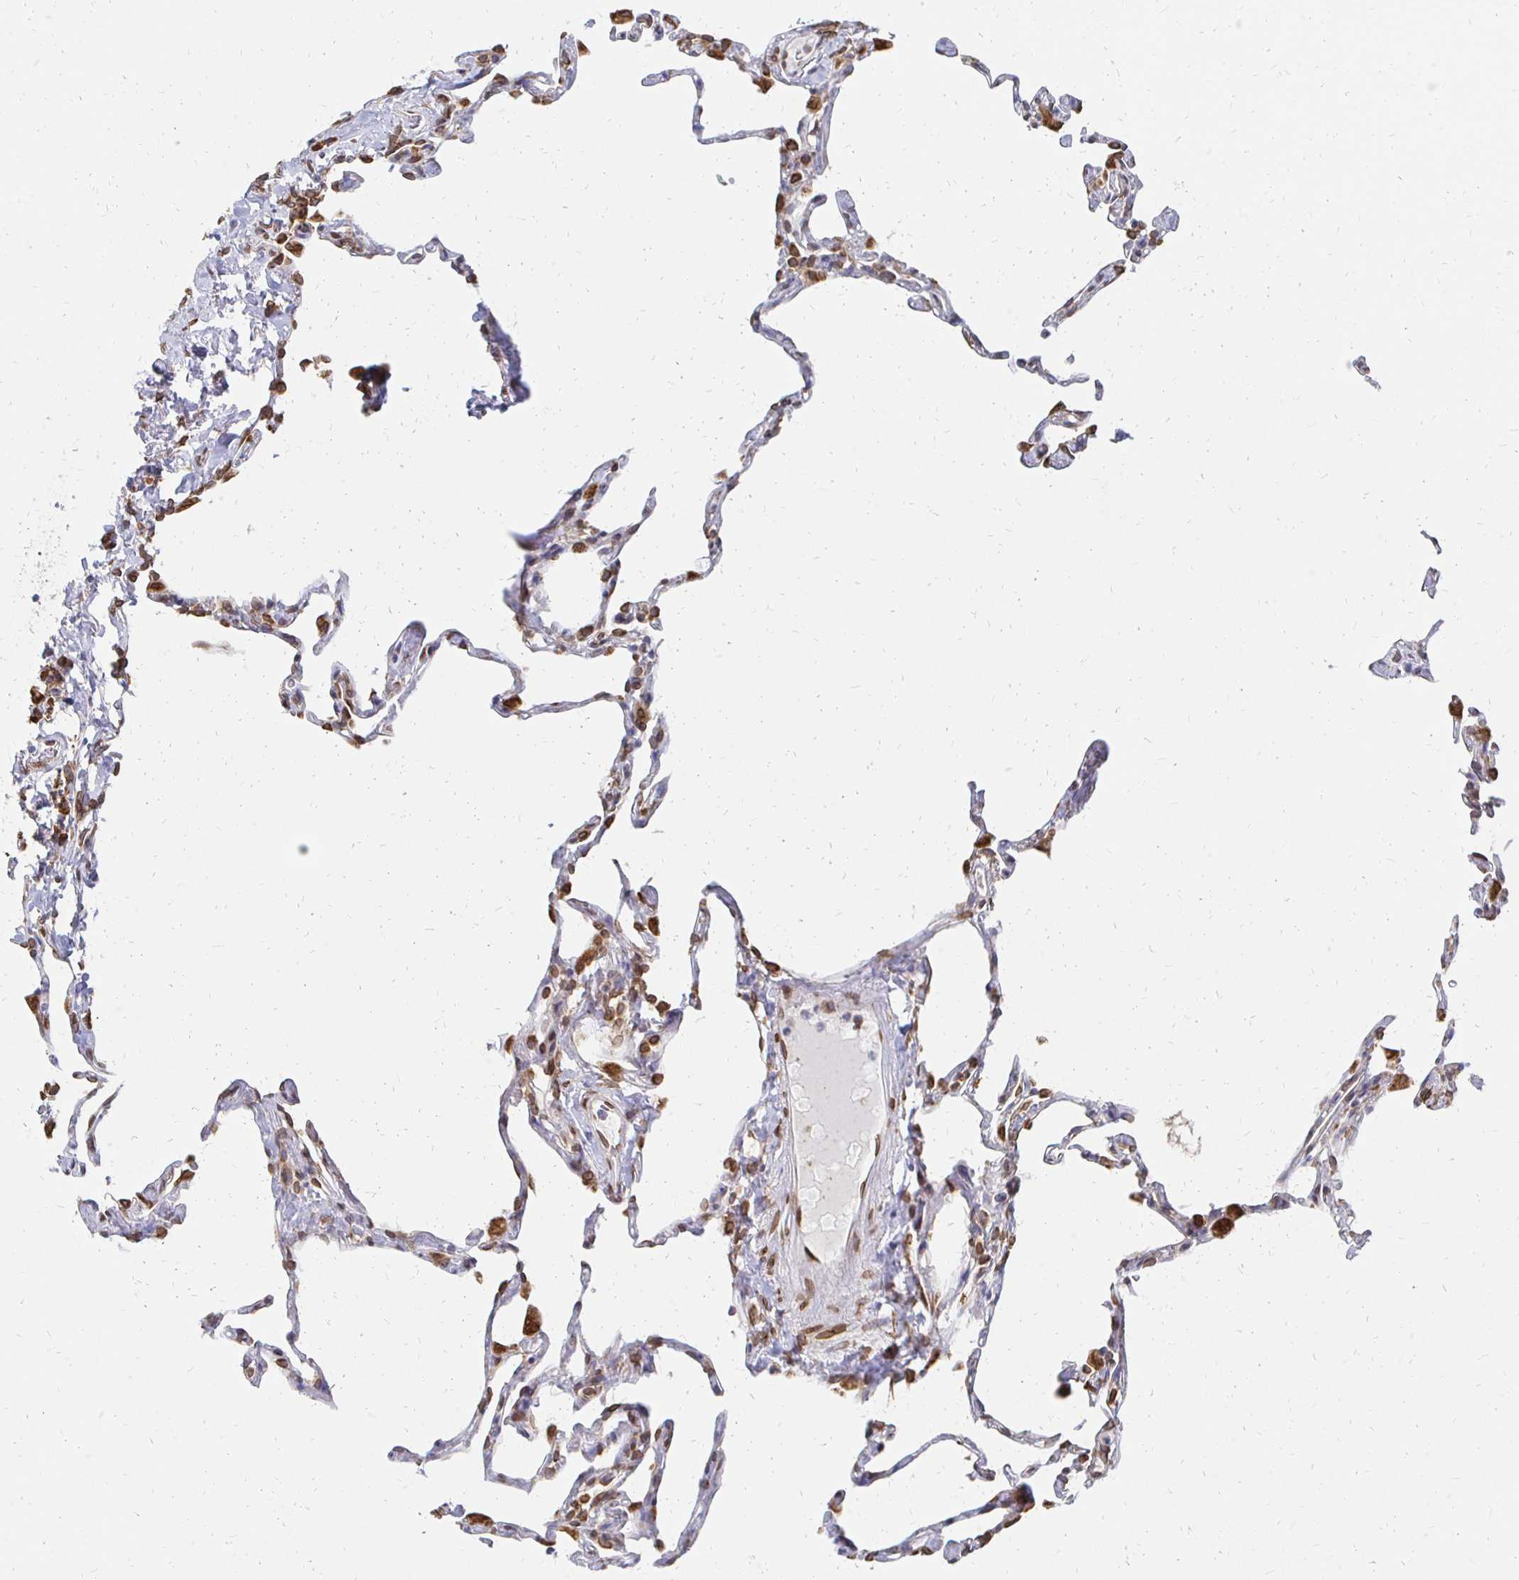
{"staining": {"intensity": "strong", "quantity": "25%-75%", "location": "cytoplasmic/membranous,nuclear"}, "tissue": "lung", "cell_type": "Alveolar cells", "image_type": "normal", "snomed": [{"axis": "morphology", "description": "Normal tissue, NOS"}, {"axis": "topography", "description": "Lung"}], "caption": "Protein analysis of benign lung reveals strong cytoplasmic/membranous,nuclear positivity in approximately 25%-75% of alveolar cells. The staining was performed using DAB (3,3'-diaminobenzidine), with brown indicating positive protein expression. Nuclei are stained blue with hematoxylin.", "gene": "PELI3", "patient": {"sex": "male", "age": 65}}